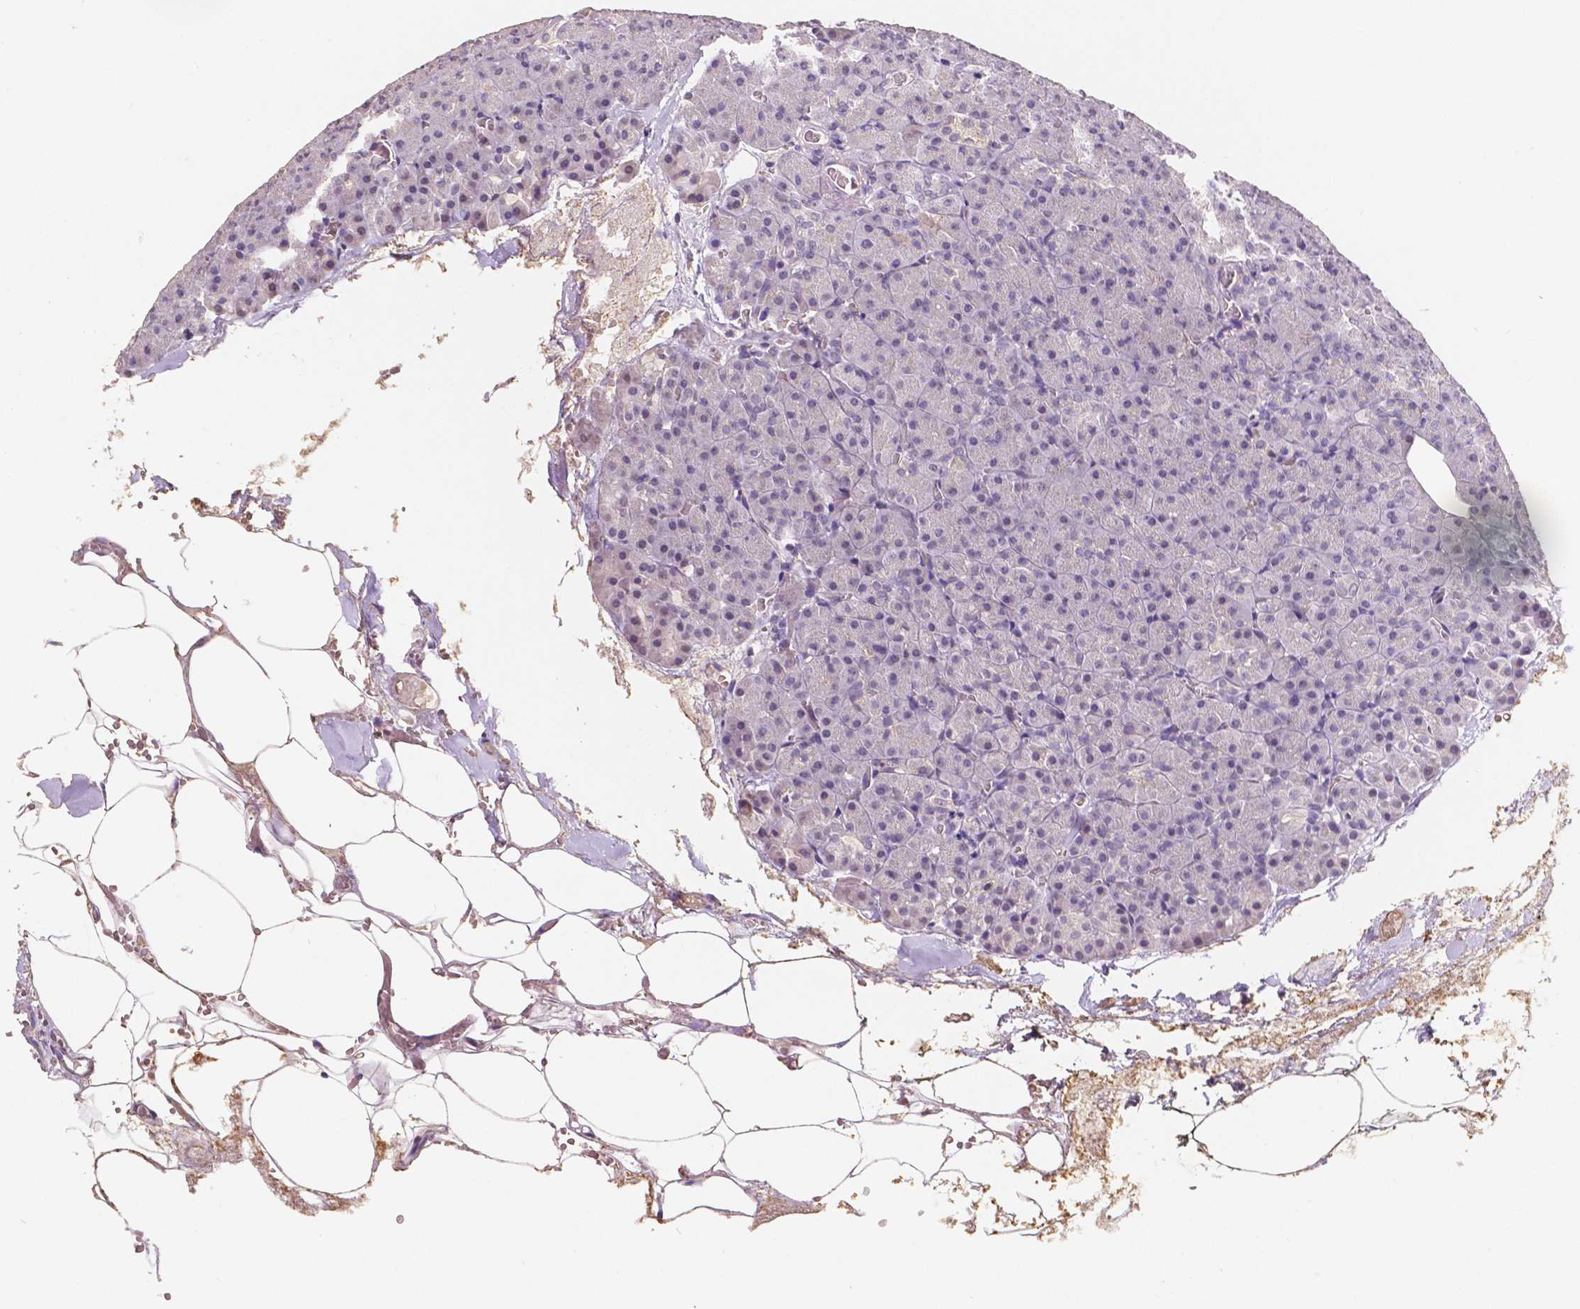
{"staining": {"intensity": "negative", "quantity": "none", "location": "none"}, "tissue": "pancreas", "cell_type": "Exocrine glandular cells", "image_type": "normal", "snomed": [{"axis": "morphology", "description": "Normal tissue, NOS"}, {"axis": "topography", "description": "Pancreas"}], "caption": "An immunohistochemistry histopathology image of normal pancreas is shown. There is no staining in exocrine glandular cells of pancreas.", "gene": "ELAVL2", "patient": {"sex": "female", "age": 74}}